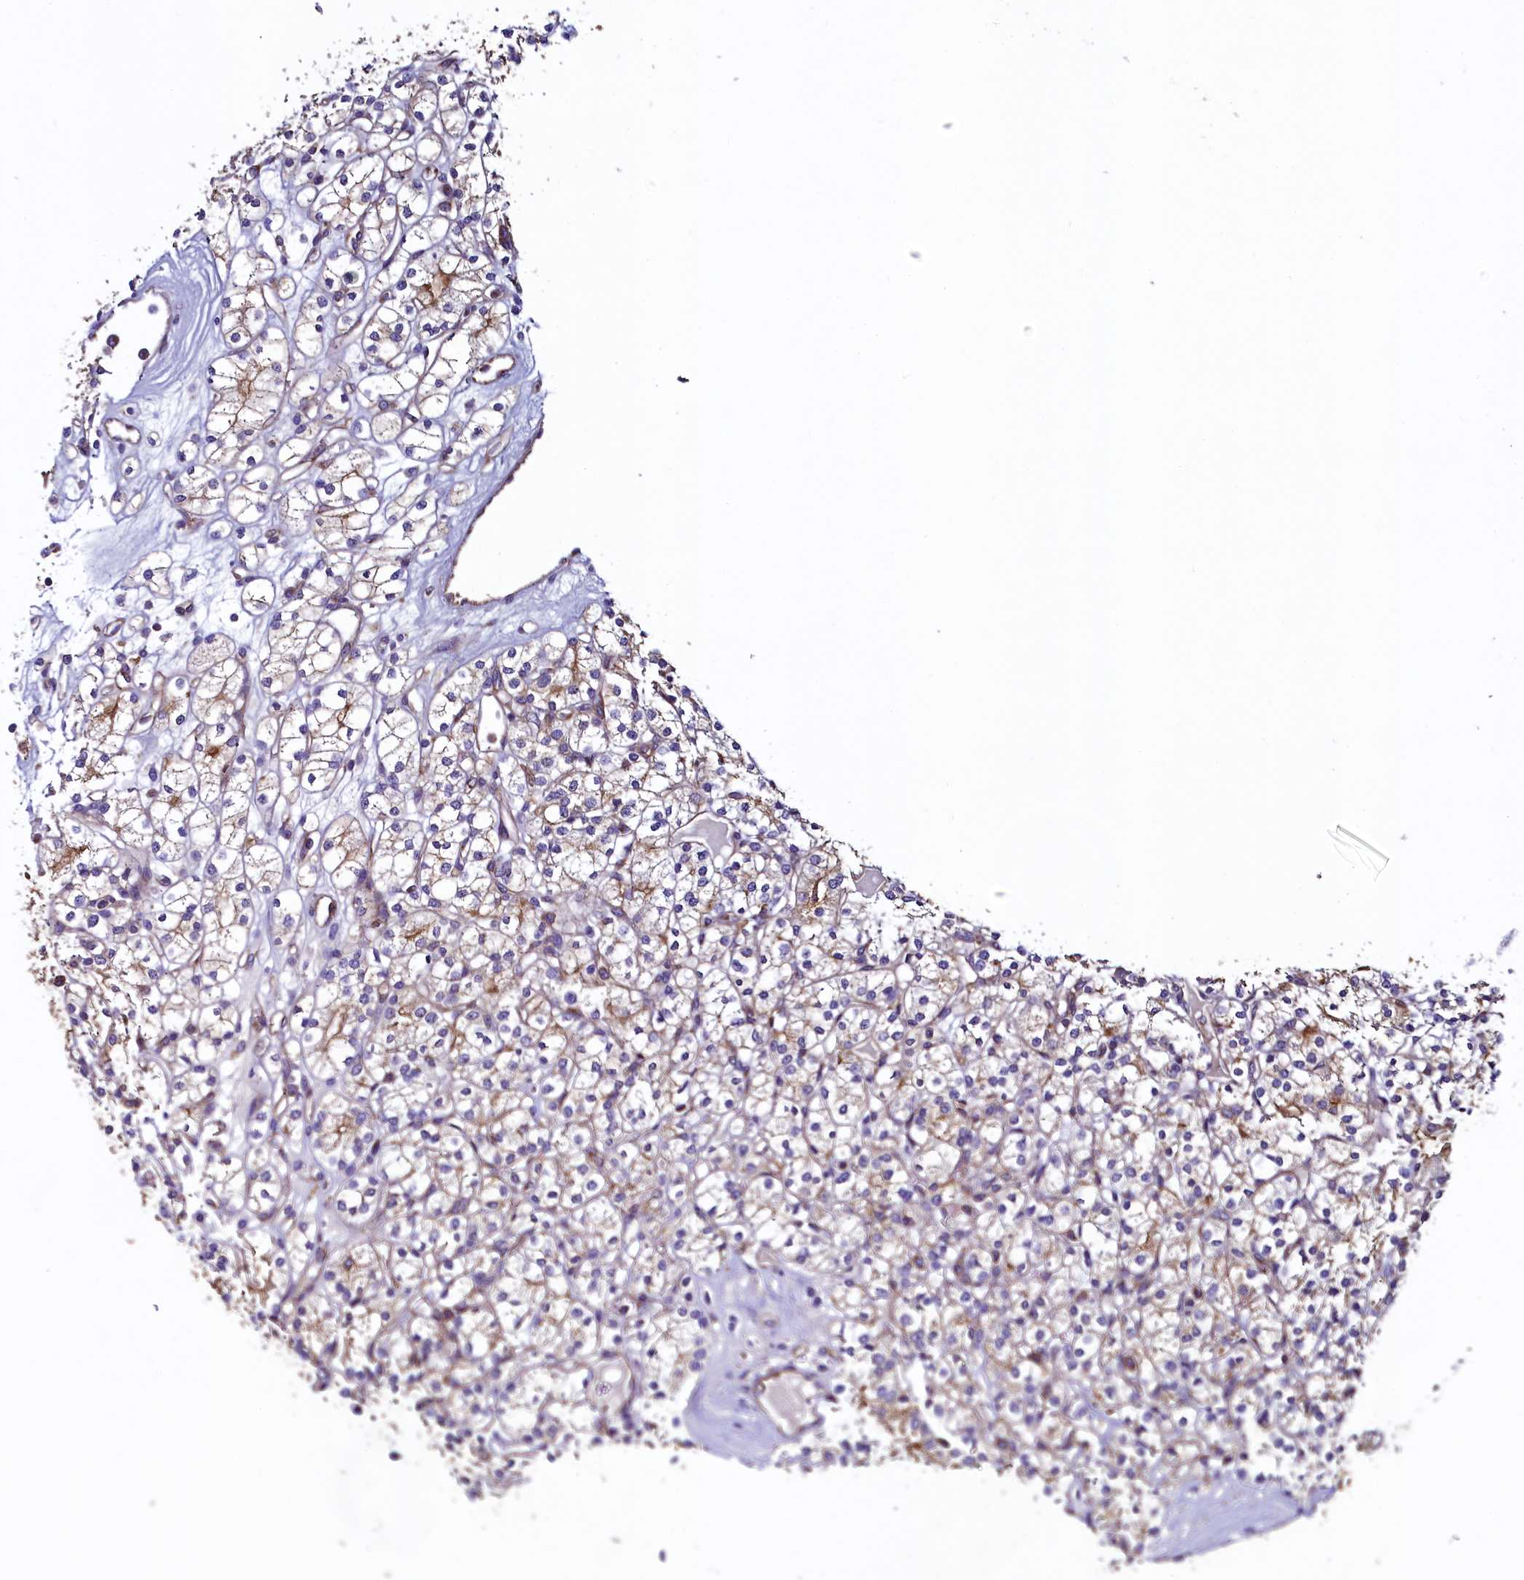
{"staining": {"intensity": "moderate", "quantity": "25%-75%", "location": "cytoplasmic/membranous"}, "tissue": "renal cancer", "cell_type": "Tumor cells", "image_type": "cancer", "snomed": [{"axis": "morphology", "description": "Adenocarcinoma, NOS"}, {"axis": "topography", "description": "Kidney"}], "caption": "Adenocarcinoma (renal) stained with a protein marker reveals moderate staining in tumor cells.", "gene": "GPR21", "patient": {"sex": "male", "age": 77}}